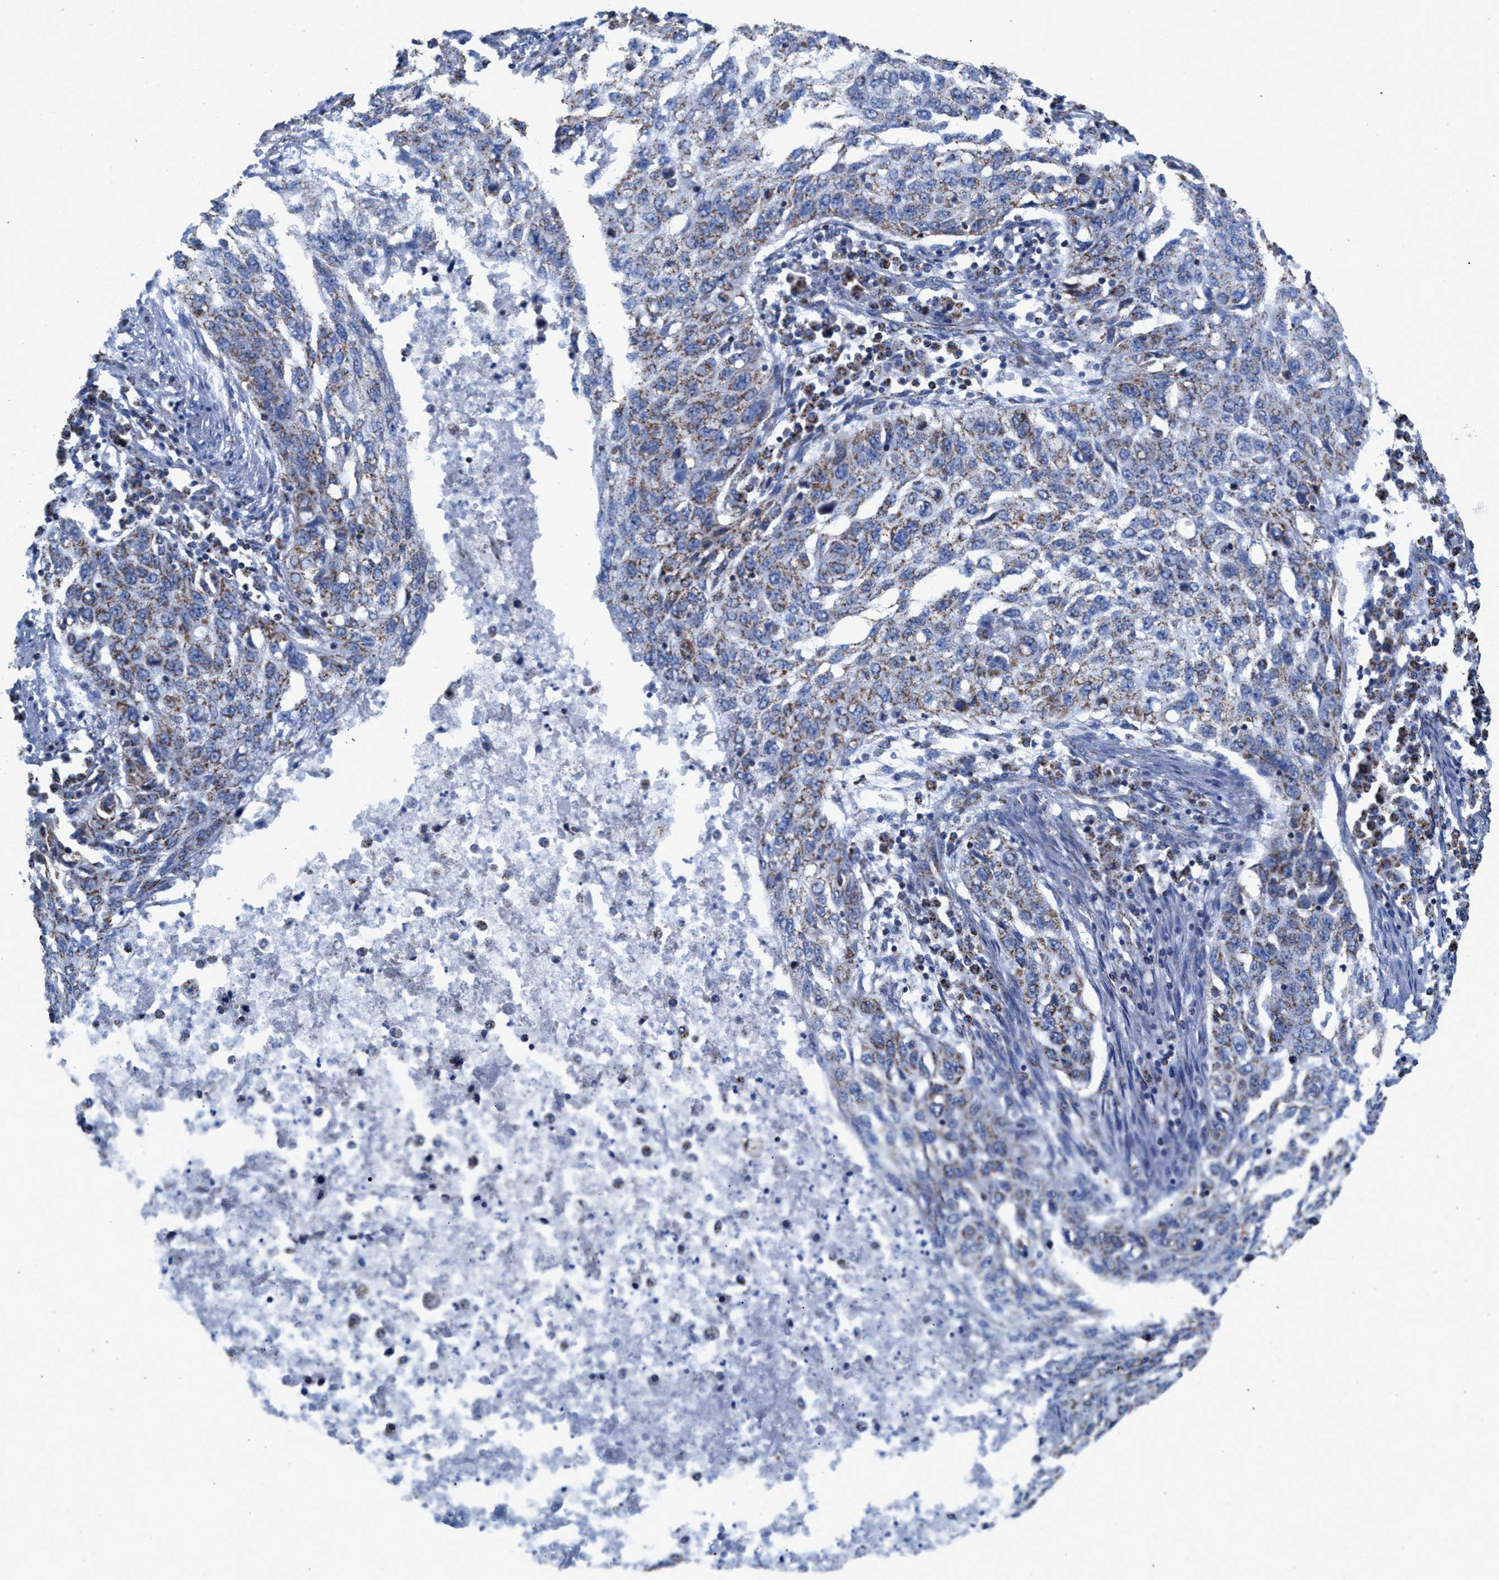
{"staining": {"intensity": "moderate", "quantity": "25%-75%", "location": "cytoplasmic/membranous"}, "tissue": "lung cancer", "cell_type": "Tumor cells", "image_type": "cancer", "snomed": [{"axis": "morphology", "description": "Squamous cell carcinoma, NOS"}, {"axis": "topography", "description": "Lung"}], "caption": "Immunohistochemical staining of human squamous cell carcinoma (lung) shows medium levels of moderate cytoplasmic/membranous staining in about 25%-75% of tumor cells. The staining was performed using DAB to visualize the protein expression in brown, while the nuclei were stained in blue with hematoxylin (Magnification: 20x).", "gene": "ECHS1", "patient": {"sex": "female", "age": 63}}